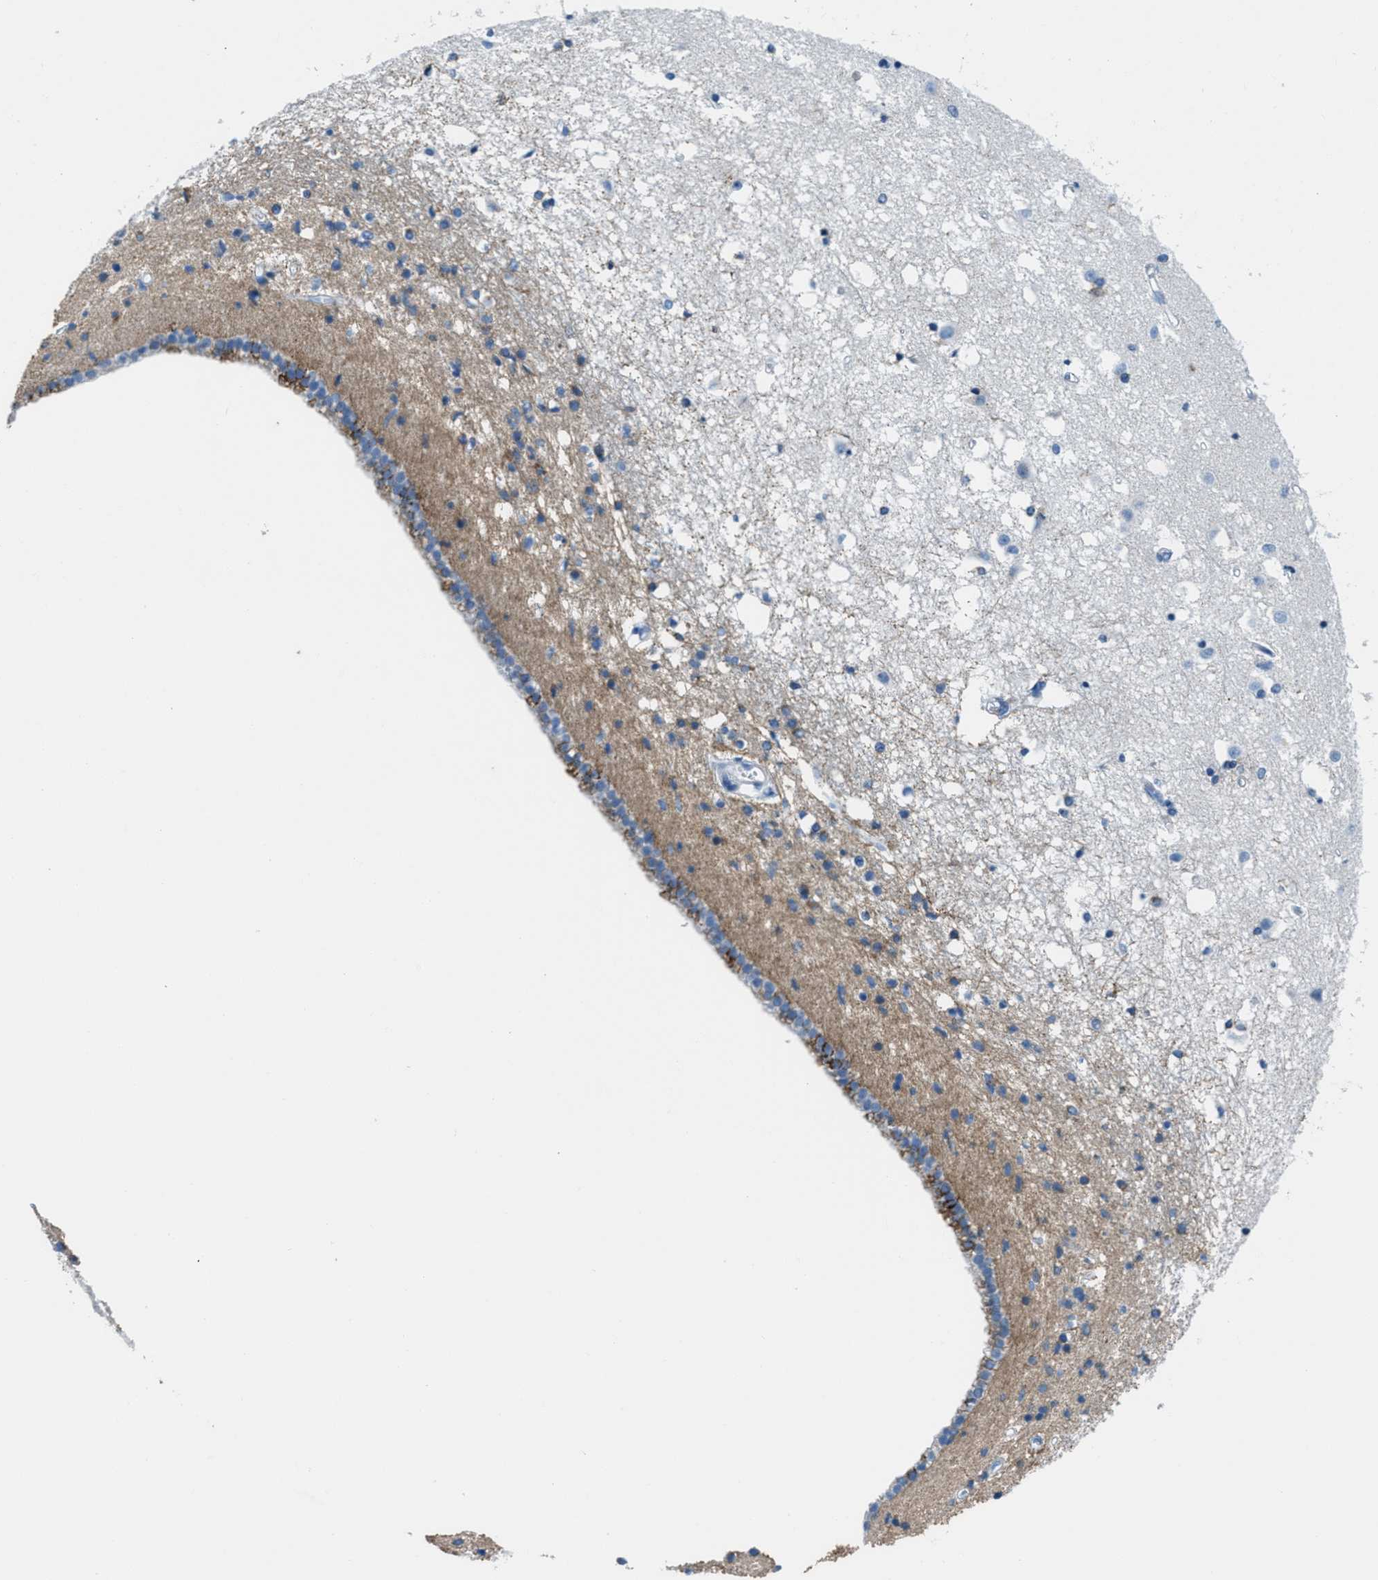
{"staining": {"intensity": "strong", "quantity": "<25%", "location": "cytoplasmic/membranous"}, "tissue": "caudate", "cell_type": "Glial cells", "image_type": "normal", "snomed": [{"axis": "morphology", "description": "Normal tissue, NOS"}, {"axis": "topography", "description": "Lateral ventricle wall"}], "caption": "Benign caudate reveals strong cytoplasmic/membranous staining in about <25% of glial cells.", "gene": "MGARP", "patient": {"sex": "male", "age": 45}}